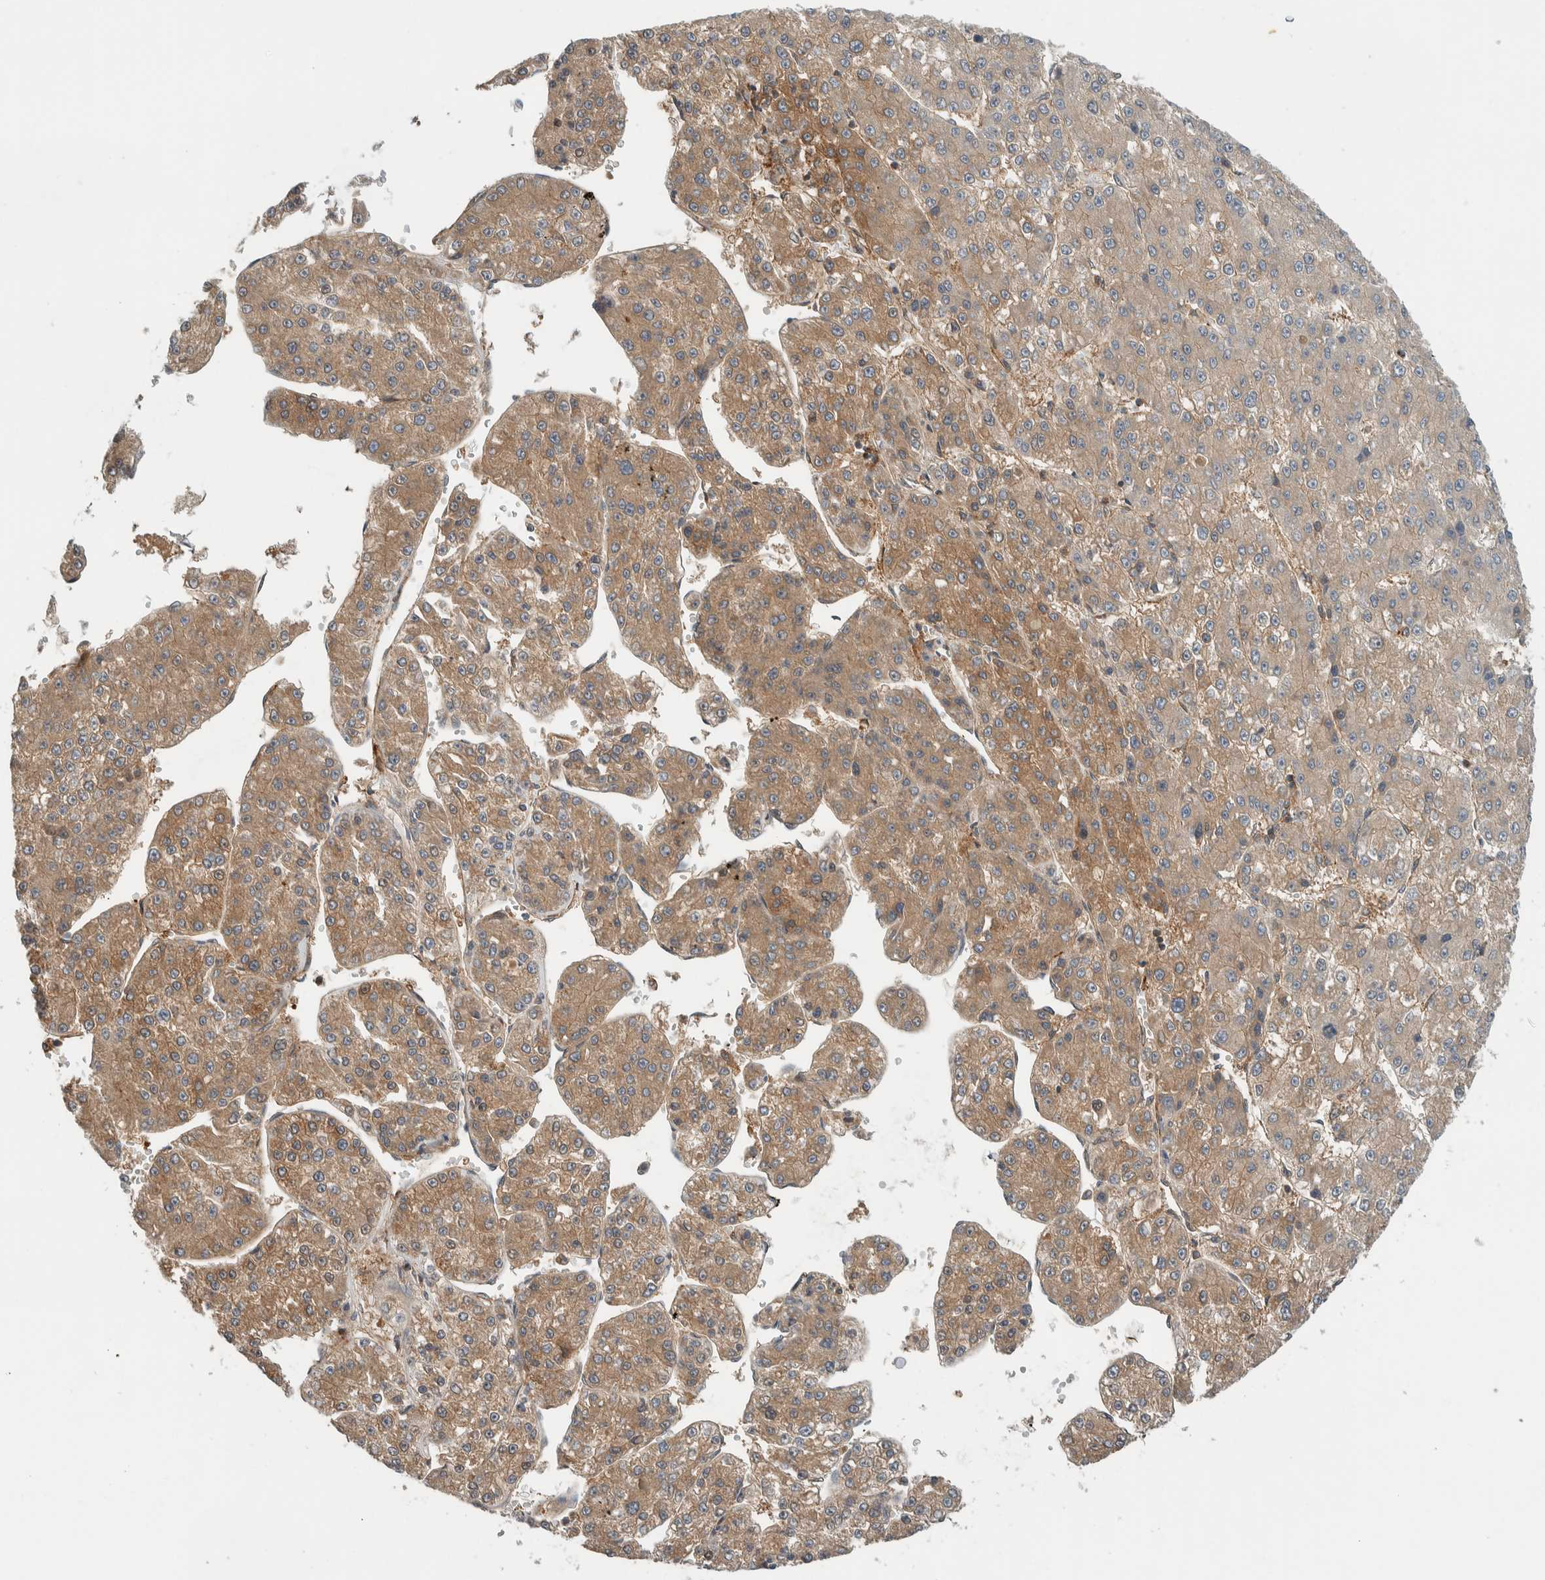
{"staining": {"intensity": "moderate", "quantity": ">75%", "location": "cytoplasmic/membranous"}, "tissue": "liver cancer", "cell_type": "Tumor cells", "image_type": "cancer", "snomed": [{"axis": "morphology", "description": "Carcinoma, Hepatocellular, NOS"}, {"axis": "topography", "description": "Liver"}], "caption": "Protein staining of liver cancer (hepatocellular carcinoma) tissue demonstrates moderate cytoplasmic/membranous positivity in approximately >75% of tumor cells.", "gene": "MPRIP", "patient": {"sex": "female", "age": 73}}